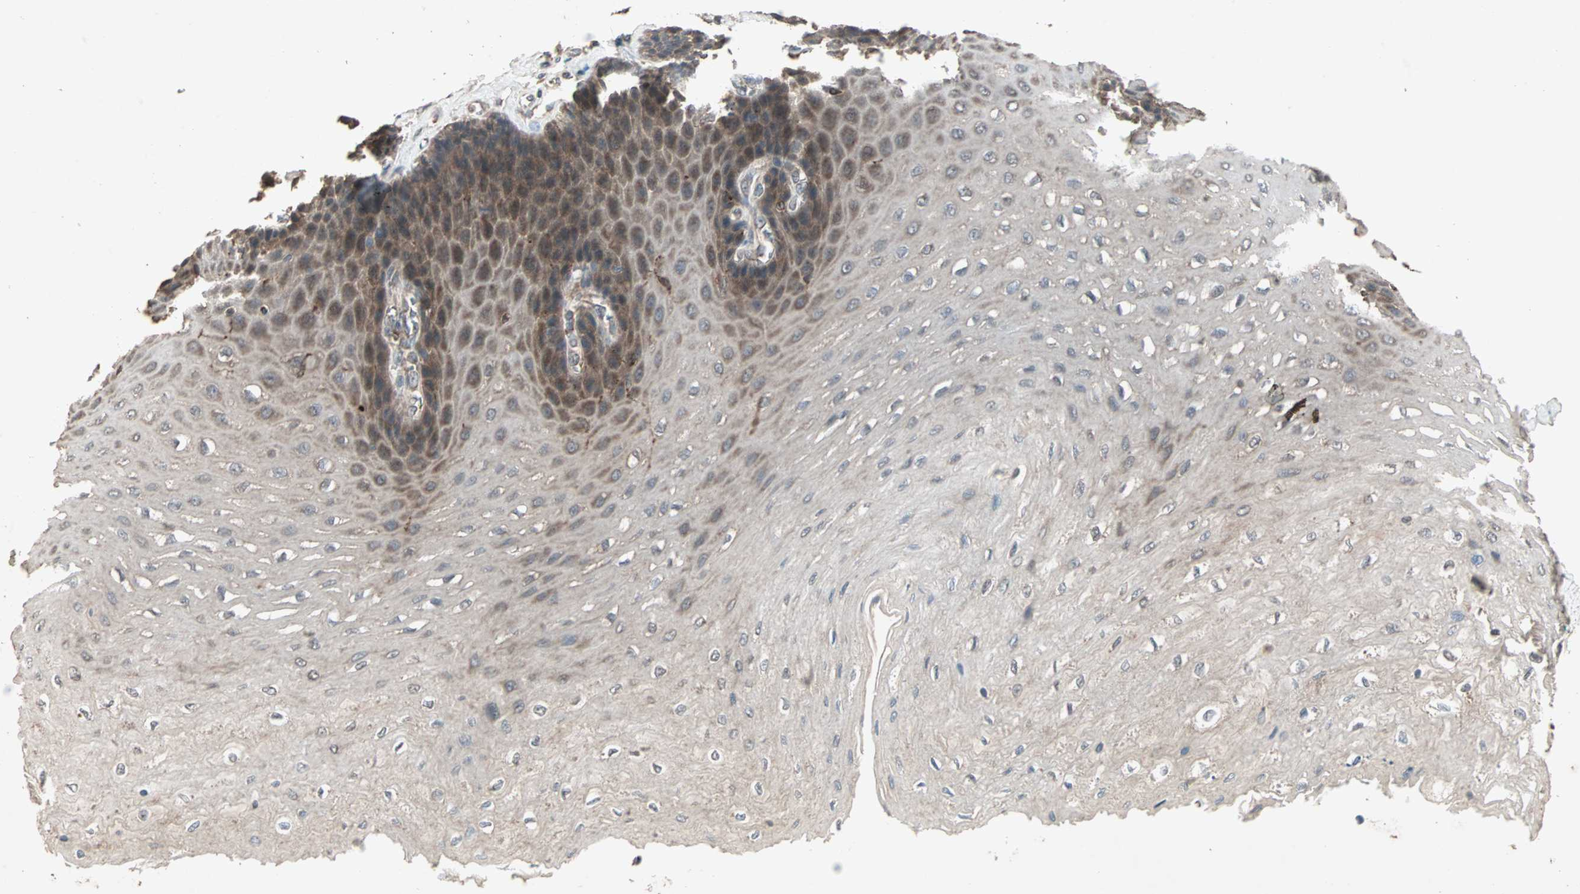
{"staining": {"intensity": "strong", "quantity": "25%-75%", "location": "cytoplasmic/membranous"}, "tissue": "esophagus", "cell_type": "Squamous epithelial cells", "image_type": "normal", "snomed": [{"axis": "morphology", "description": "Normal tissue, NOS"}, {"axis": "topography", "description": "Esophagus"}], "caption": "Protein staining of benign esophagus exhibits strong cytoplasmic/membranous positivity in about 25%-75% of squamous epithelial cells. (DAB IHC with brightfield microscopy, high magnification).", "gene": "UBAC1", "patient": {"sex": "female", "age": 72}}